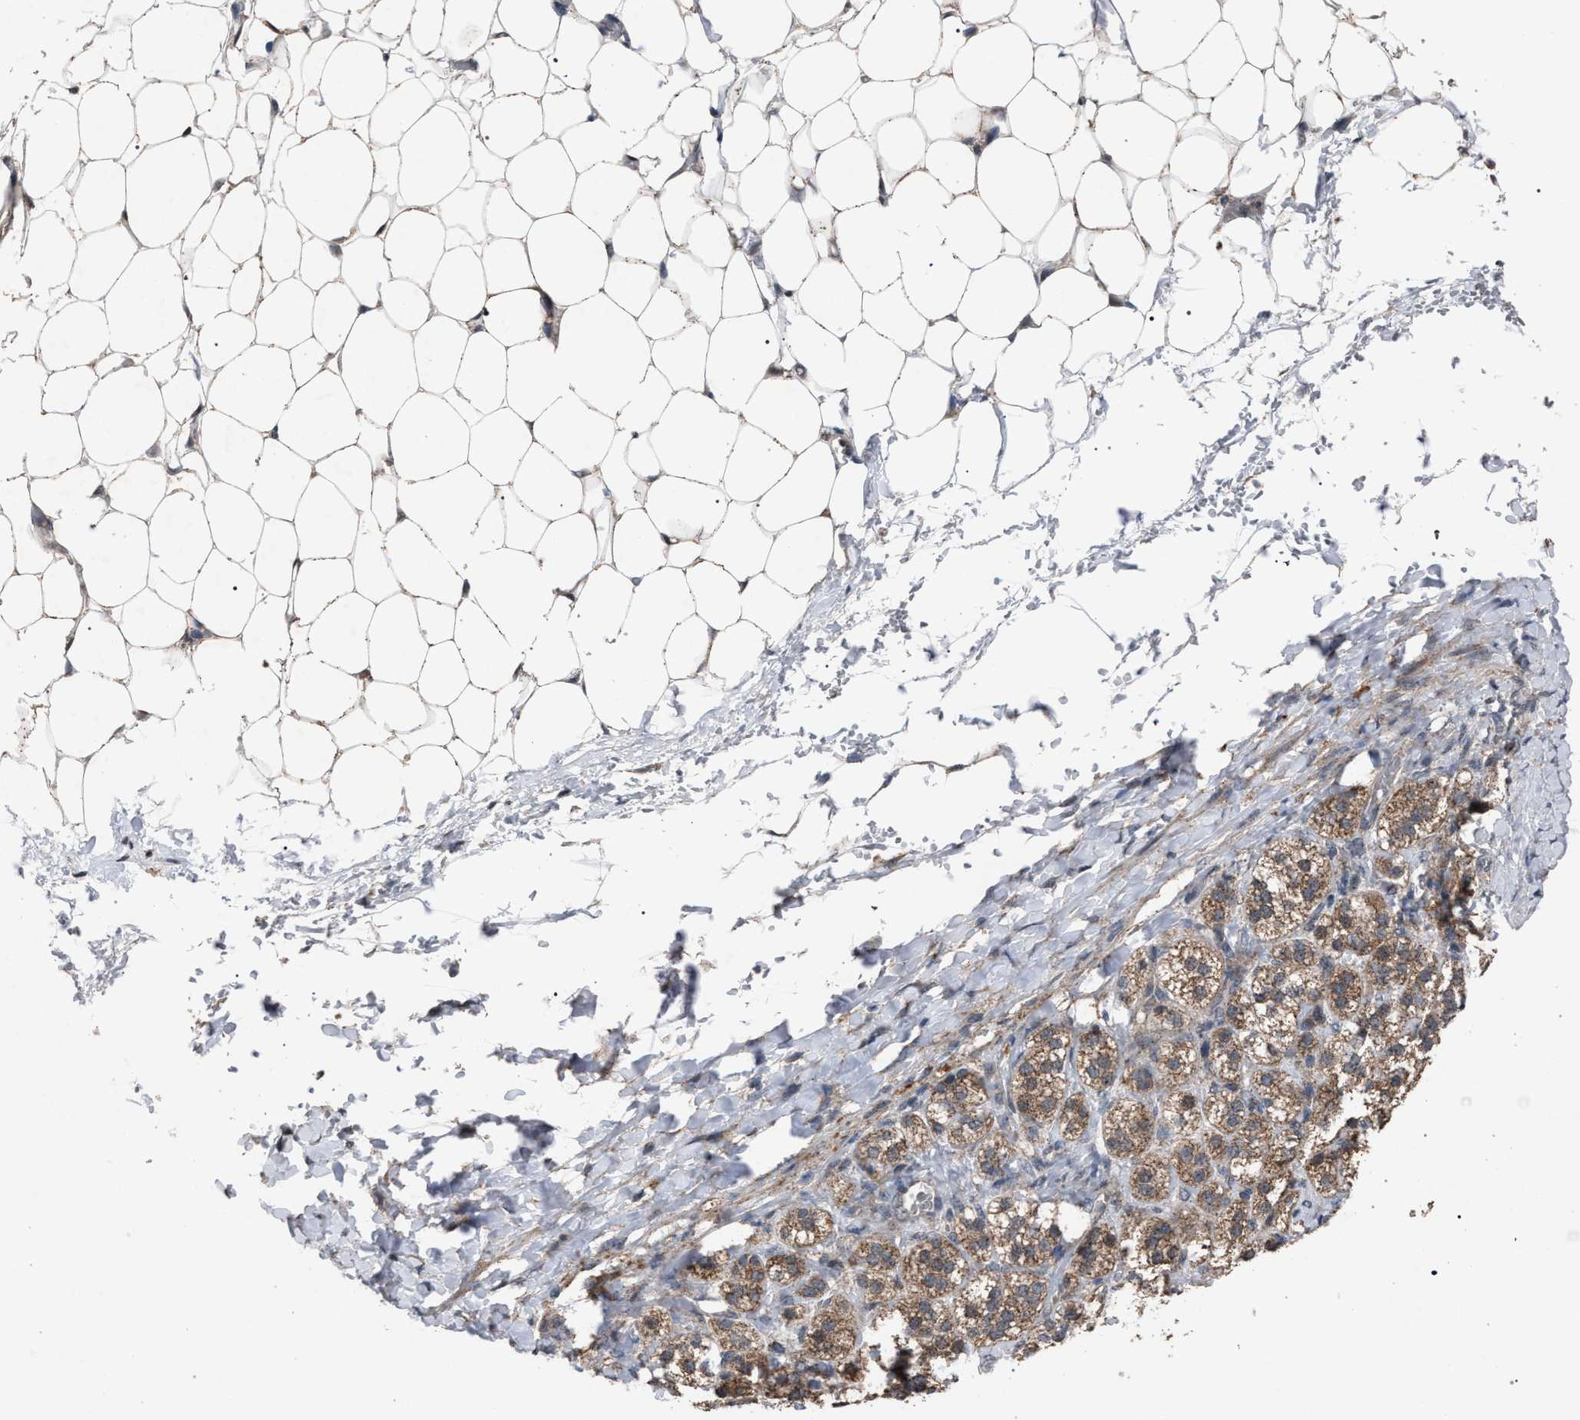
{"staining": {"intensity": "moderate", "quantity": ">75%", "location": "cytoplasmic/membranous"}, "tissue": "adrenal gland", "cell_type": "Glandular cells", "image_type": "normal", "snomed": [{"axis": "morphology", "description": "Normal tissue, NOS"}, {"axis": "topography", "description": "Adrenal gland"}], "caption": "Glandular cells exhibit medium levels of moderate cytoplasmic/membranous positivity in approximately >75% of cells in normal human adrenal gland. Nuclei are stained in blue.", "gene": "HSD17B4", "patient": {"sex": "female", "age": 44}}